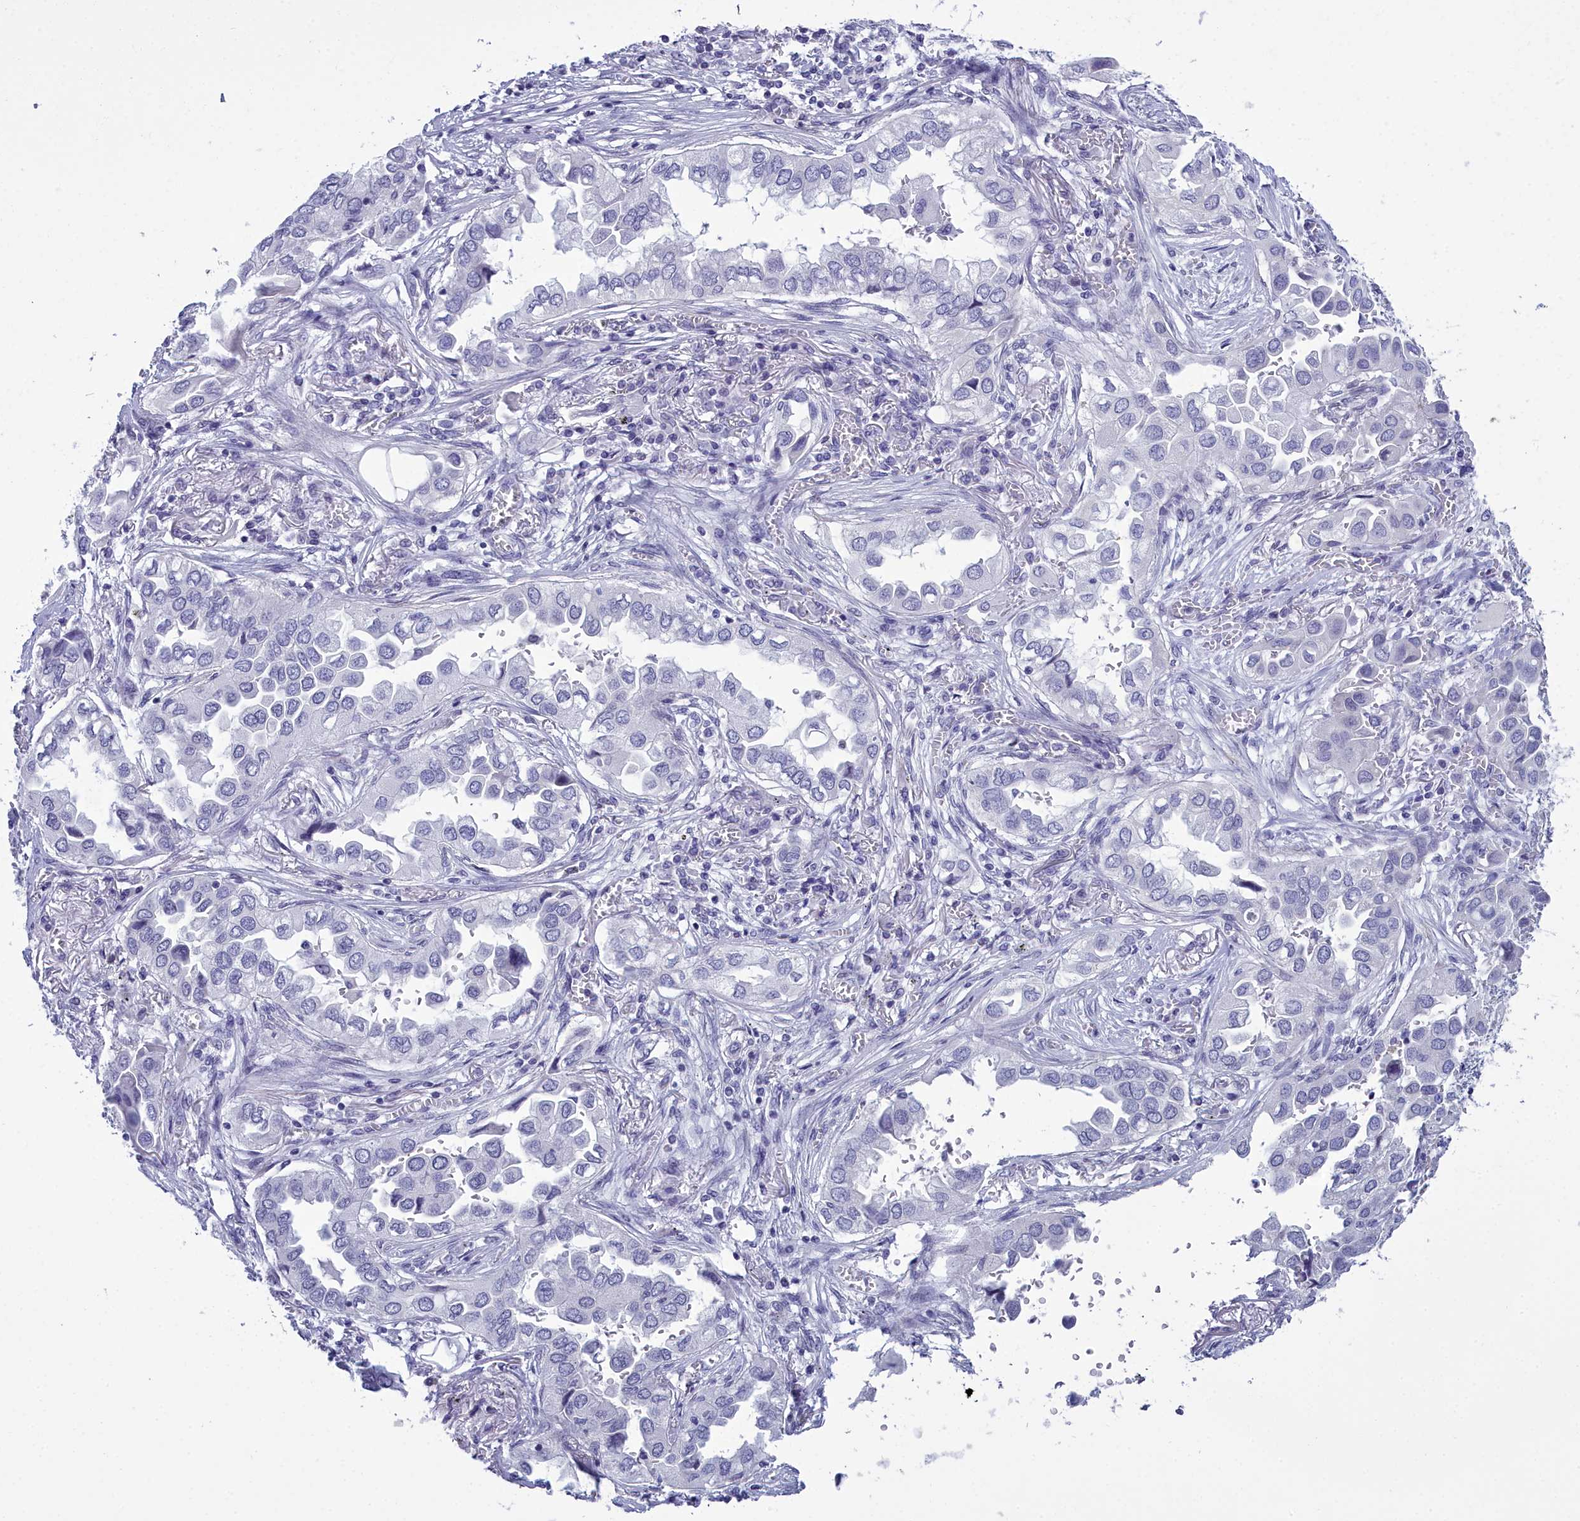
{"staining": {"intensity": "negative", "quantity": "none", "location": "none"}, "tissue": "lung cancer", "cell_type": "Tumor cells", "image_type": "cancer", "snomed": [{"axis": "morphology", "description": "Adenocarcinoma, NOS"}, {"axis": "topography", "description": "Lung"}], "caption": "This is a micrograph of immunohistochemistry staining of lung cancer, which shows no expression in tumor cells.", "gene": "MAP6", "patient": {"sex": "female", "age": 76}}